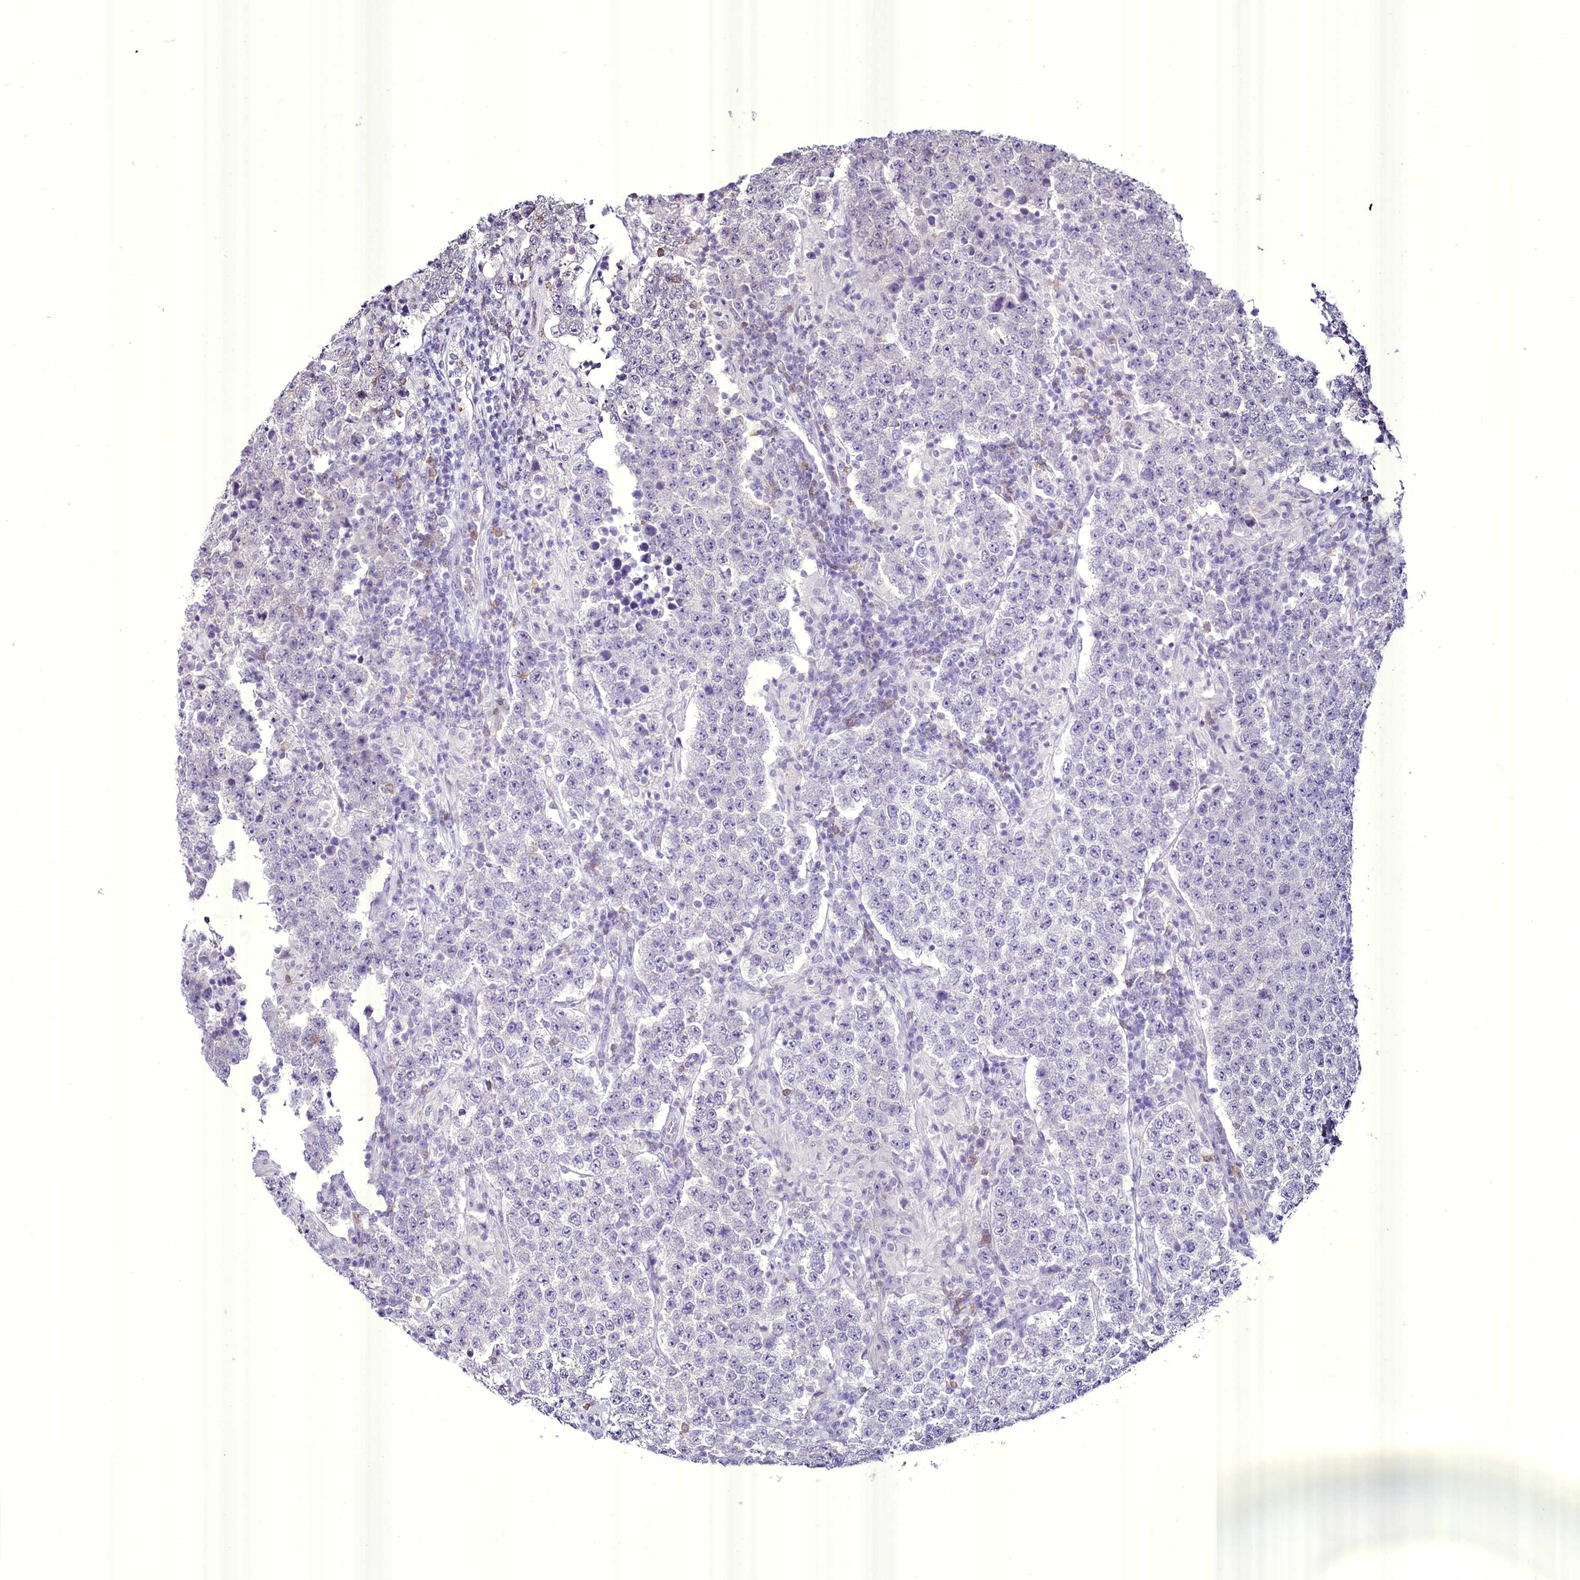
{"staining": {"intensity": "negative", "quantity": "none", "location": "none"}, "tissue": "testis cancer", "cell_type": "Tumor cells", "image_type": "cancer", "snomed": [{"axis": "morphology", "description": "Normal tissue, NOS"}, {"axis": "morphology", "description": "Urothelial carcinoma, High grade"}, {"axis": "morphology", "description": "Seminoma, NOS"}, {"axis": "morphology", "description": "Carcinoma, Embryonal, NOS"}, {"axis": "topography", "description": "Urinary bladder"}, {"axis": "topography", "description": "Testis"}], "caption": "Tumor cells are negative for protein expression in human testis cancer (embryonal carcinoma). (Stains: DAB (3,3'-diaminobenzidine) immunohistochemistry (IHC) with hematoxylin counter stain, Microscopy: brightfield microscopy at high magnification).", "gene": "BANK1", "patient": {"sex": "male", "age": 41}}